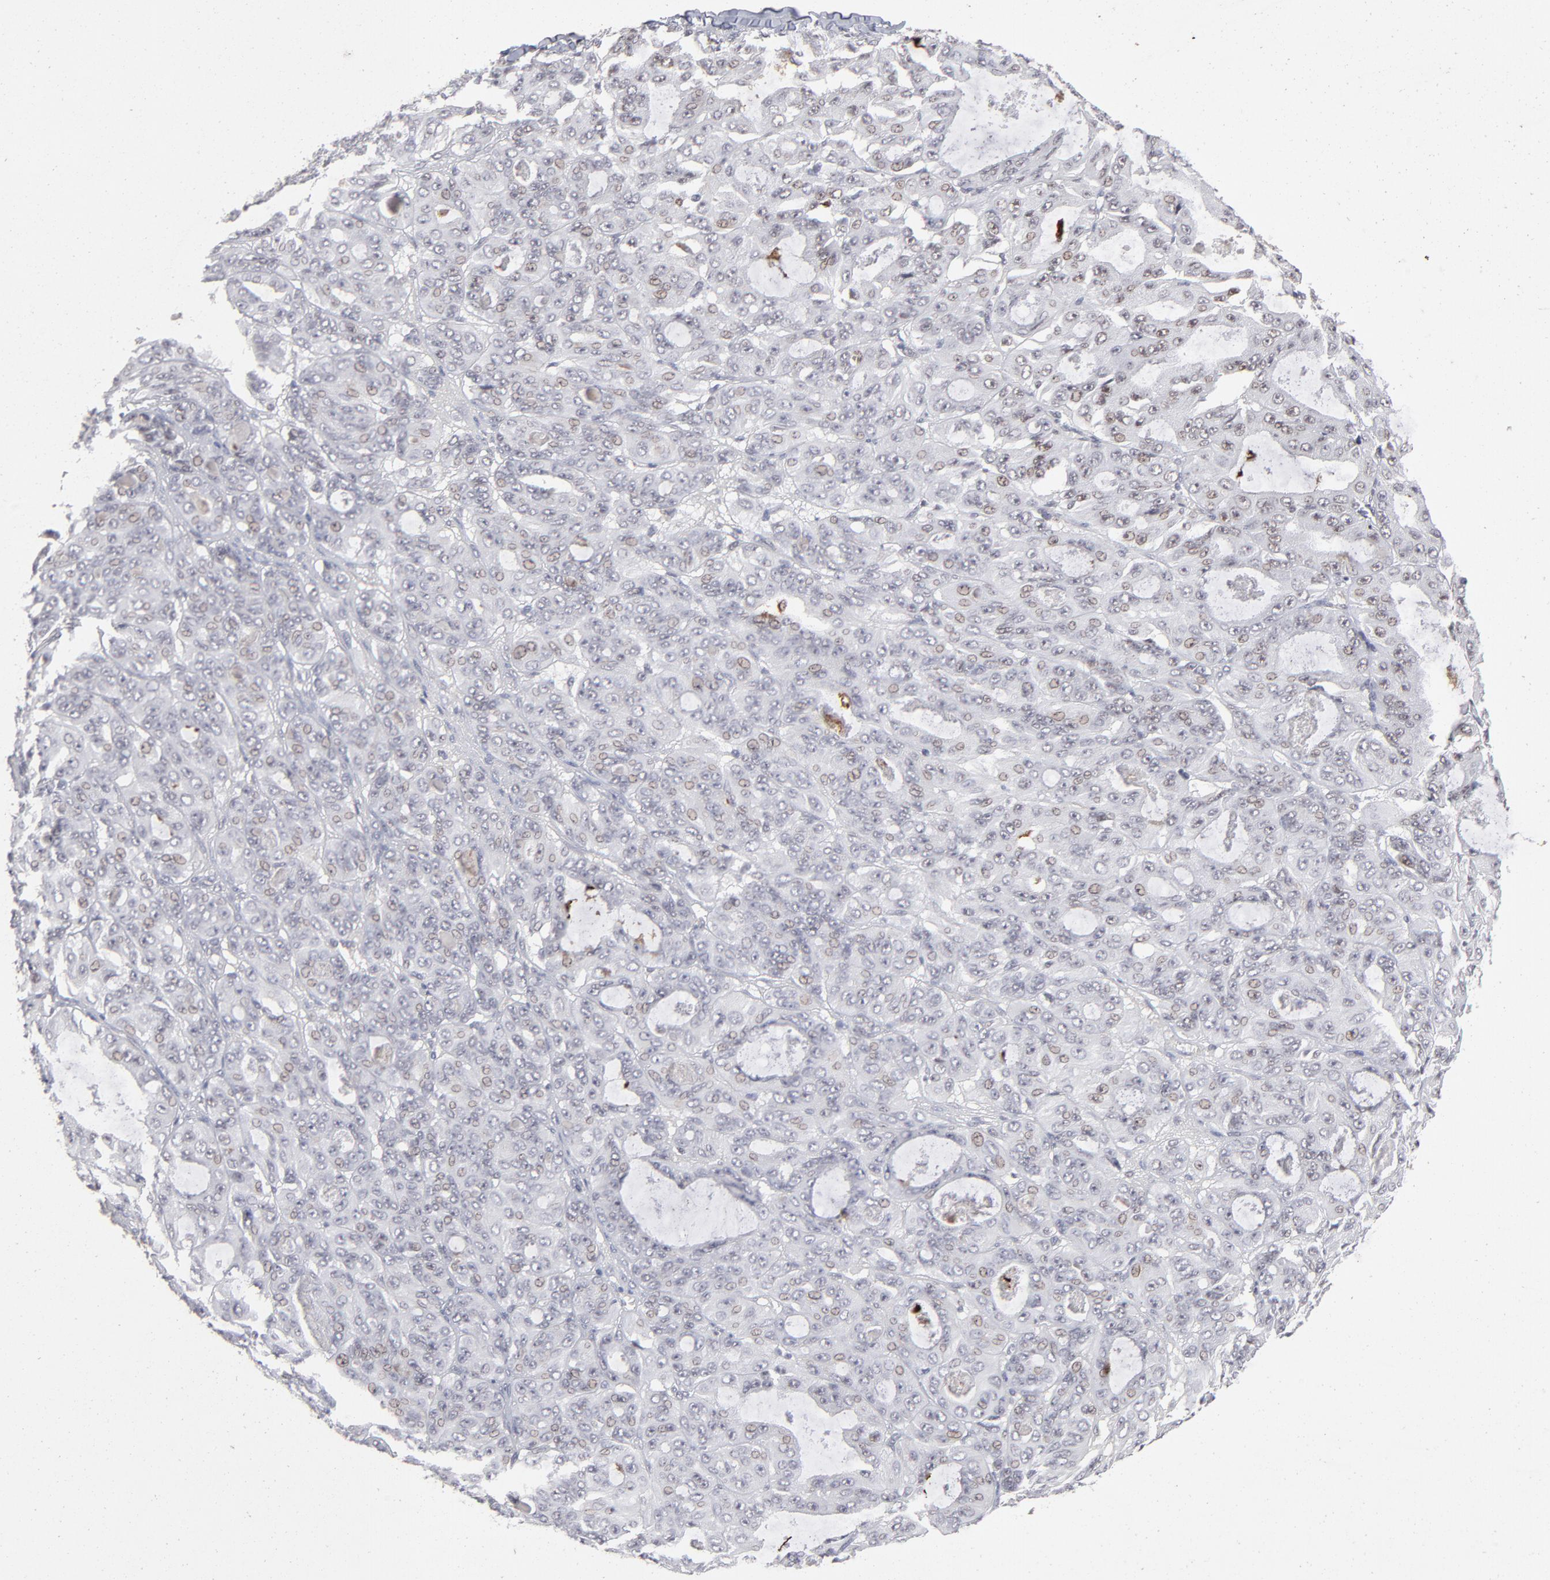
{"staining": {"intensity": "negative", "quantity": "none", "location": "none"}, "tissue": "ovarian cancer", "cell_type": "Tumor cells", "image_type": "cancer", "snomed": [{"axis": "morphology", "description": "Carcinoma, endometroid"}, {"axis": "topography", "description": "Ovary"}], "caption": "Immunohistochemistry of human ovarian endometroid carcinoma displays no positivity in tumor cells.", "gene": "CCR2", "patient": {"sex": "female", "age": 61}}